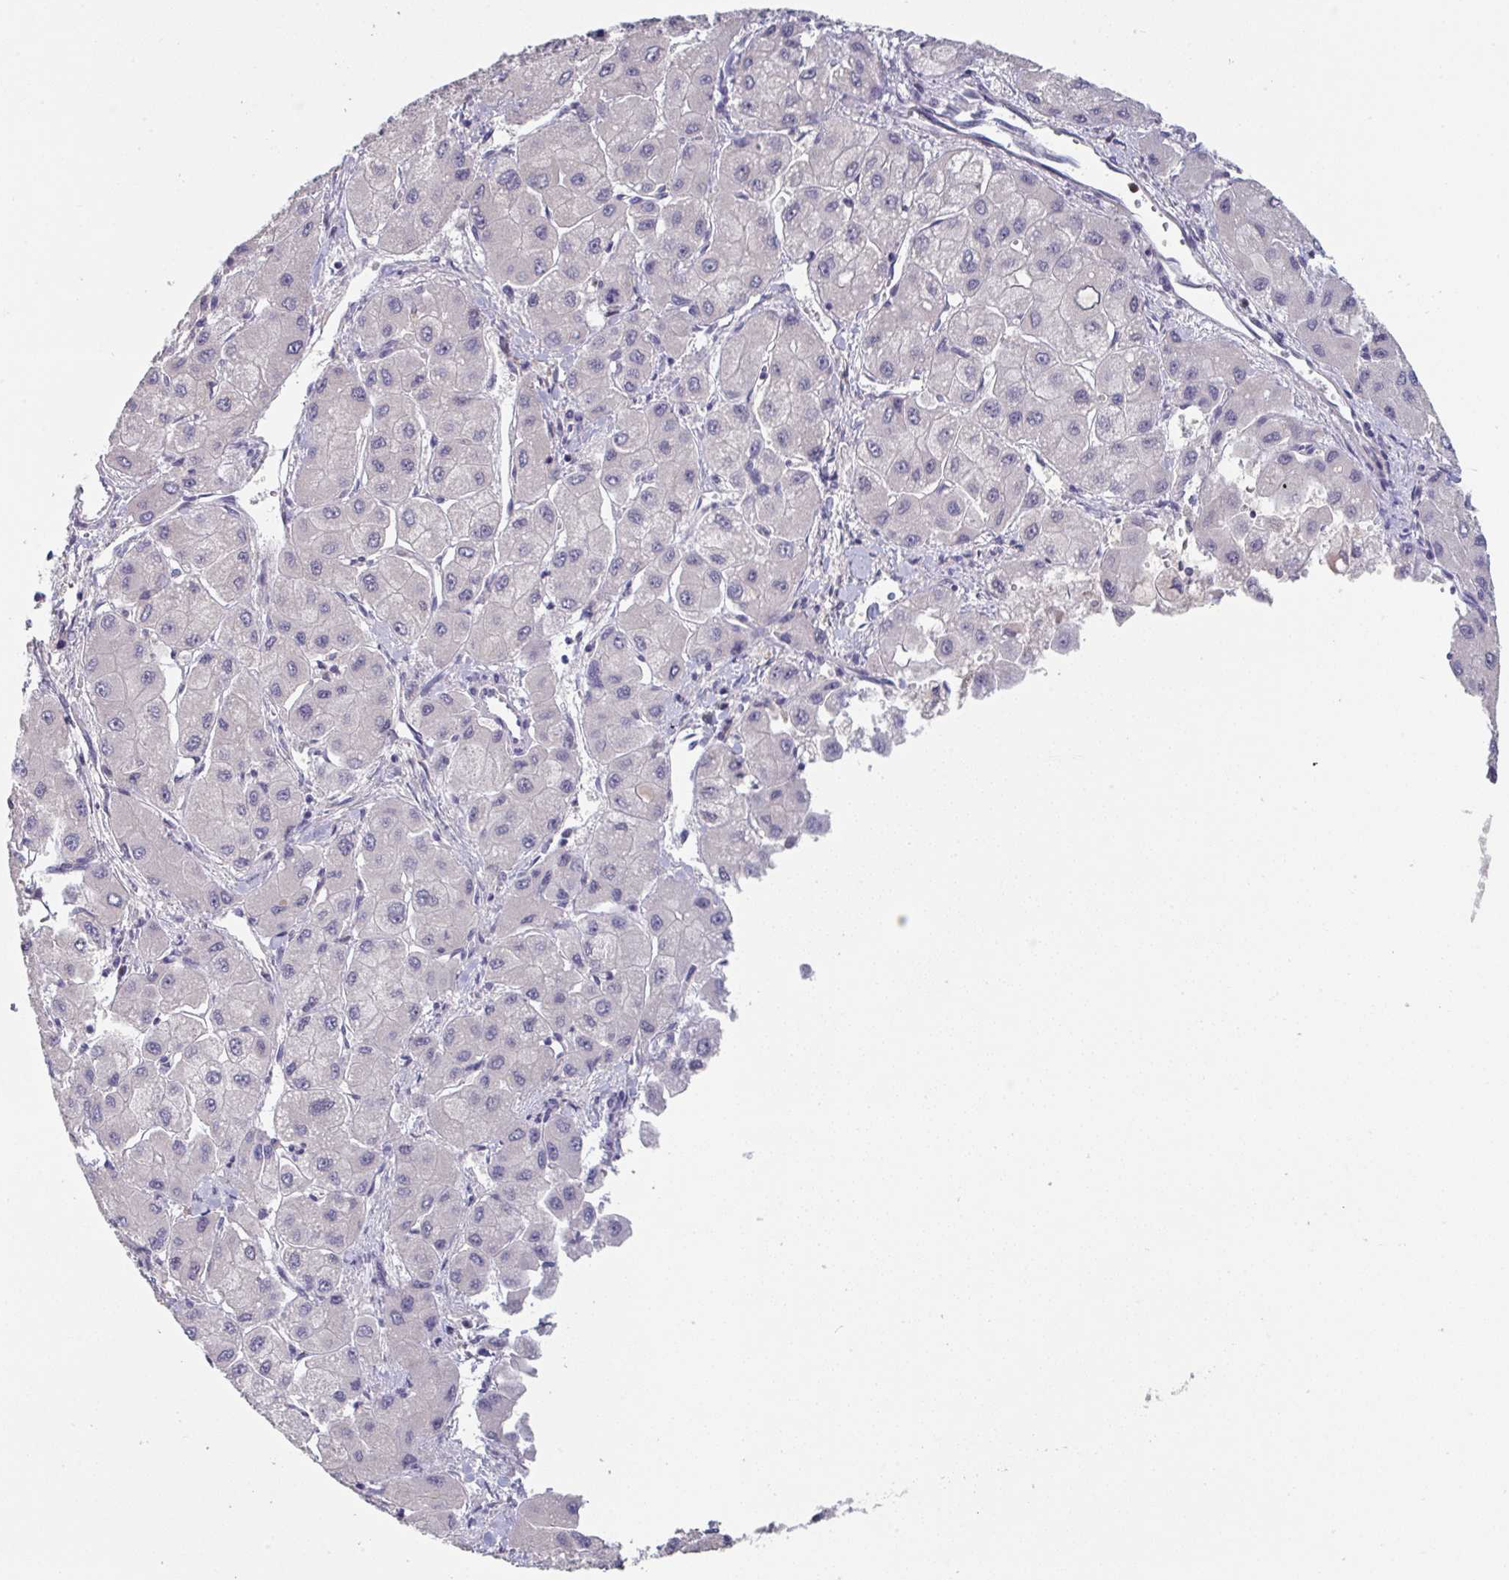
{"staining": {"intensity": "negative", "quantity": "none", "location": "none"}, "tissue": "liver cancer", "cell_type": "Tumor cells", "image_type": "cancer", "snomed": [{"axis": "morphology", "description": "Carcinoma, Hepatocellular, NOS"}, {"axis": "topography", "description": "Liver"}], "caption": "IHC photomicrograph of neoplastic tissue: liver cancer (hepatocellular carcinoma) stained with DAB (3,3'-diaminobenzidine) displays no significant protein staining in tumor cells.", "gene": "HGFAC", "patient": {"sex": "male", "age": 40}}